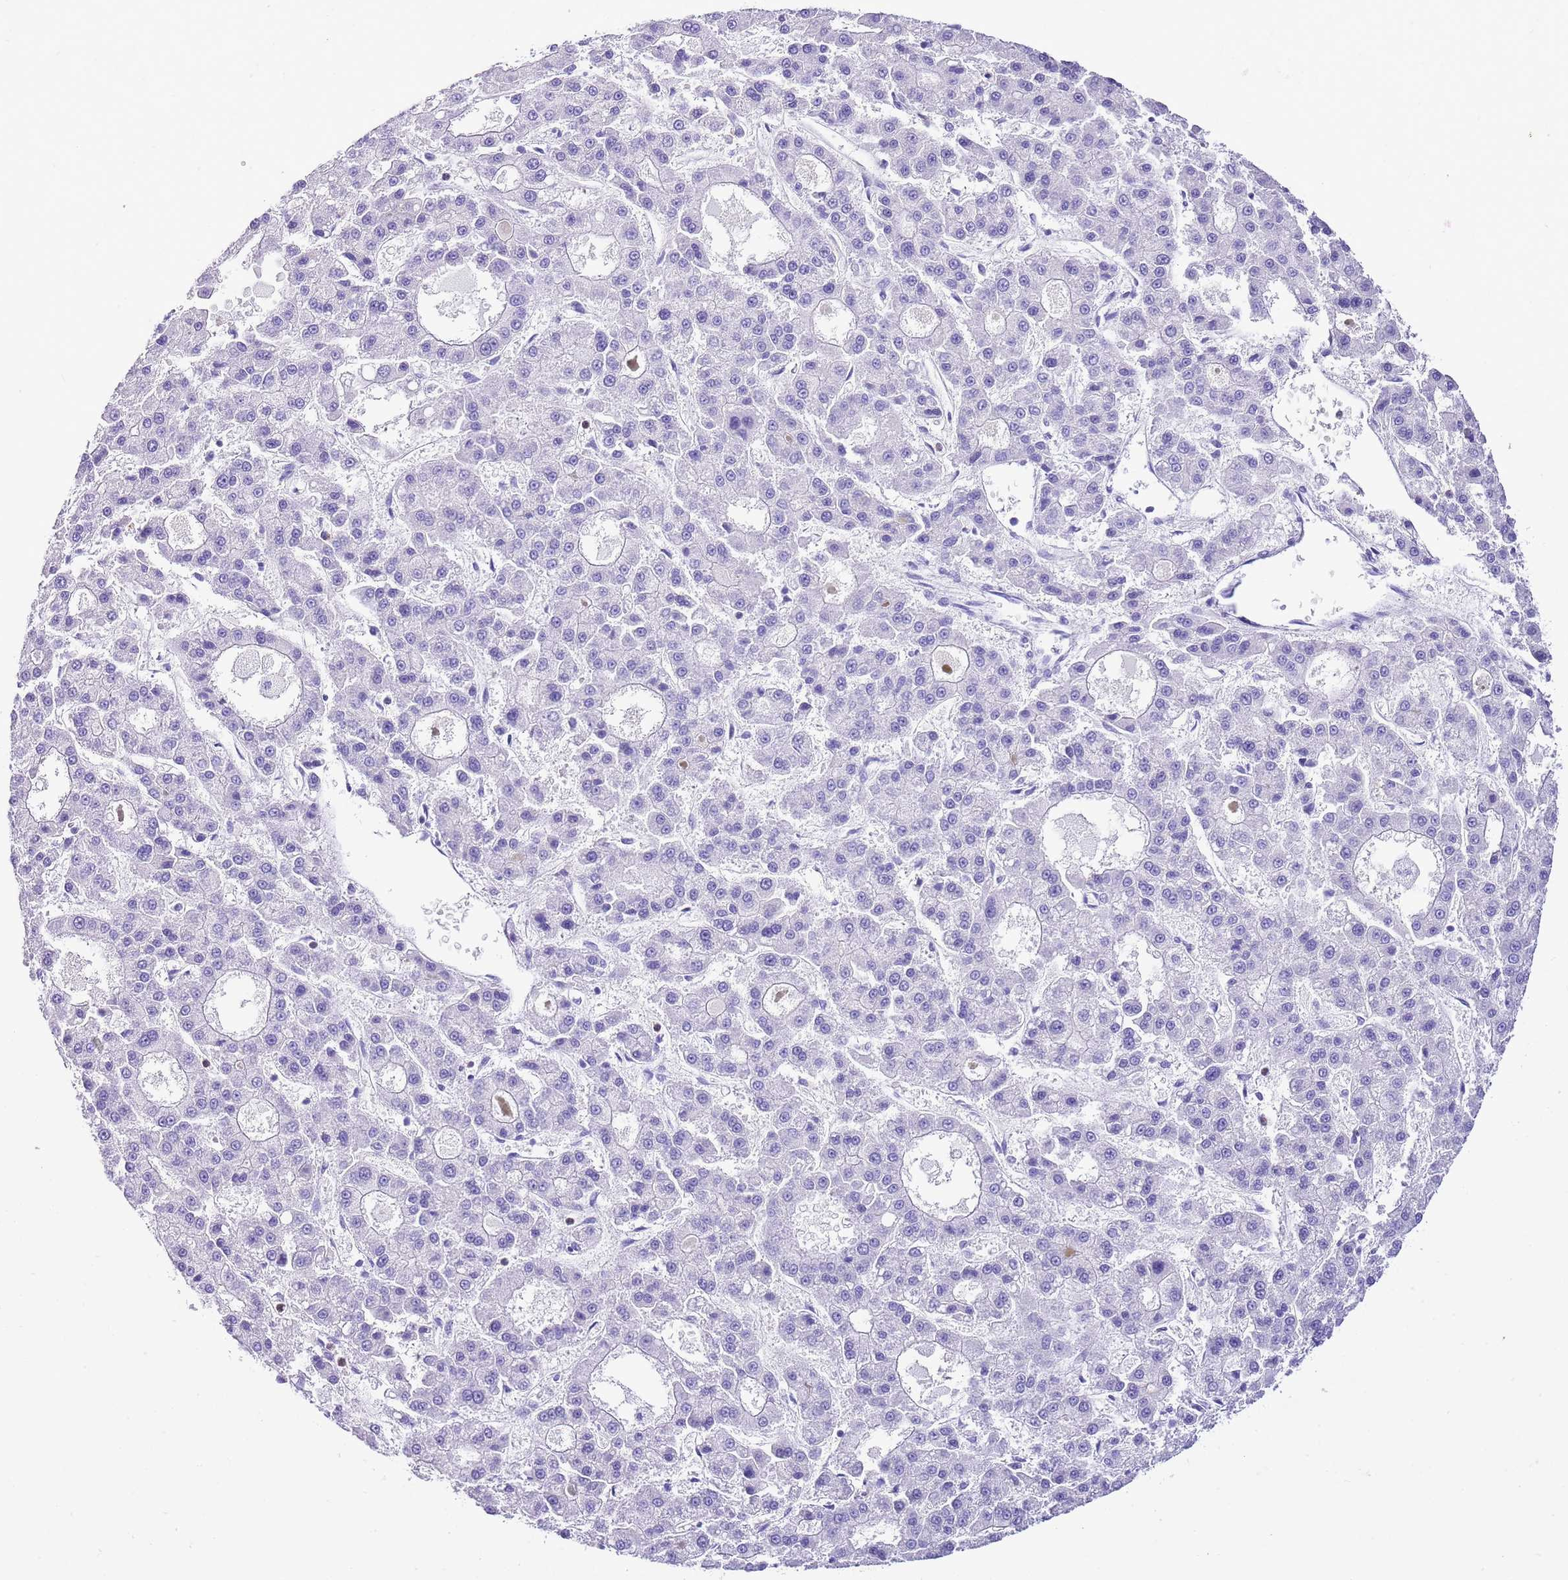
{"staining": {"intensity": "negative", "quantity": "none", "location": "none"}, "tissue": "liver cancer", "cell_type": "Tumor cells", "image_type": "cancer", "snomed": [{"axis": "morphology", "description": "Carcinoma, Hepatocellular, NOS"}, {"axis": "topography", "description": "Liver"}], "caption": "DAB immunohistochemical staining of liver hepatocellular carcinoma reveals no significant positivity in tumor cells. (Stains: DAB IHC with hematoxylin counter stain, Microscopy: brightfield microscopy at high magnification).", "gene": "CNN2", "patient": {"sex": "male", "age": 70}}